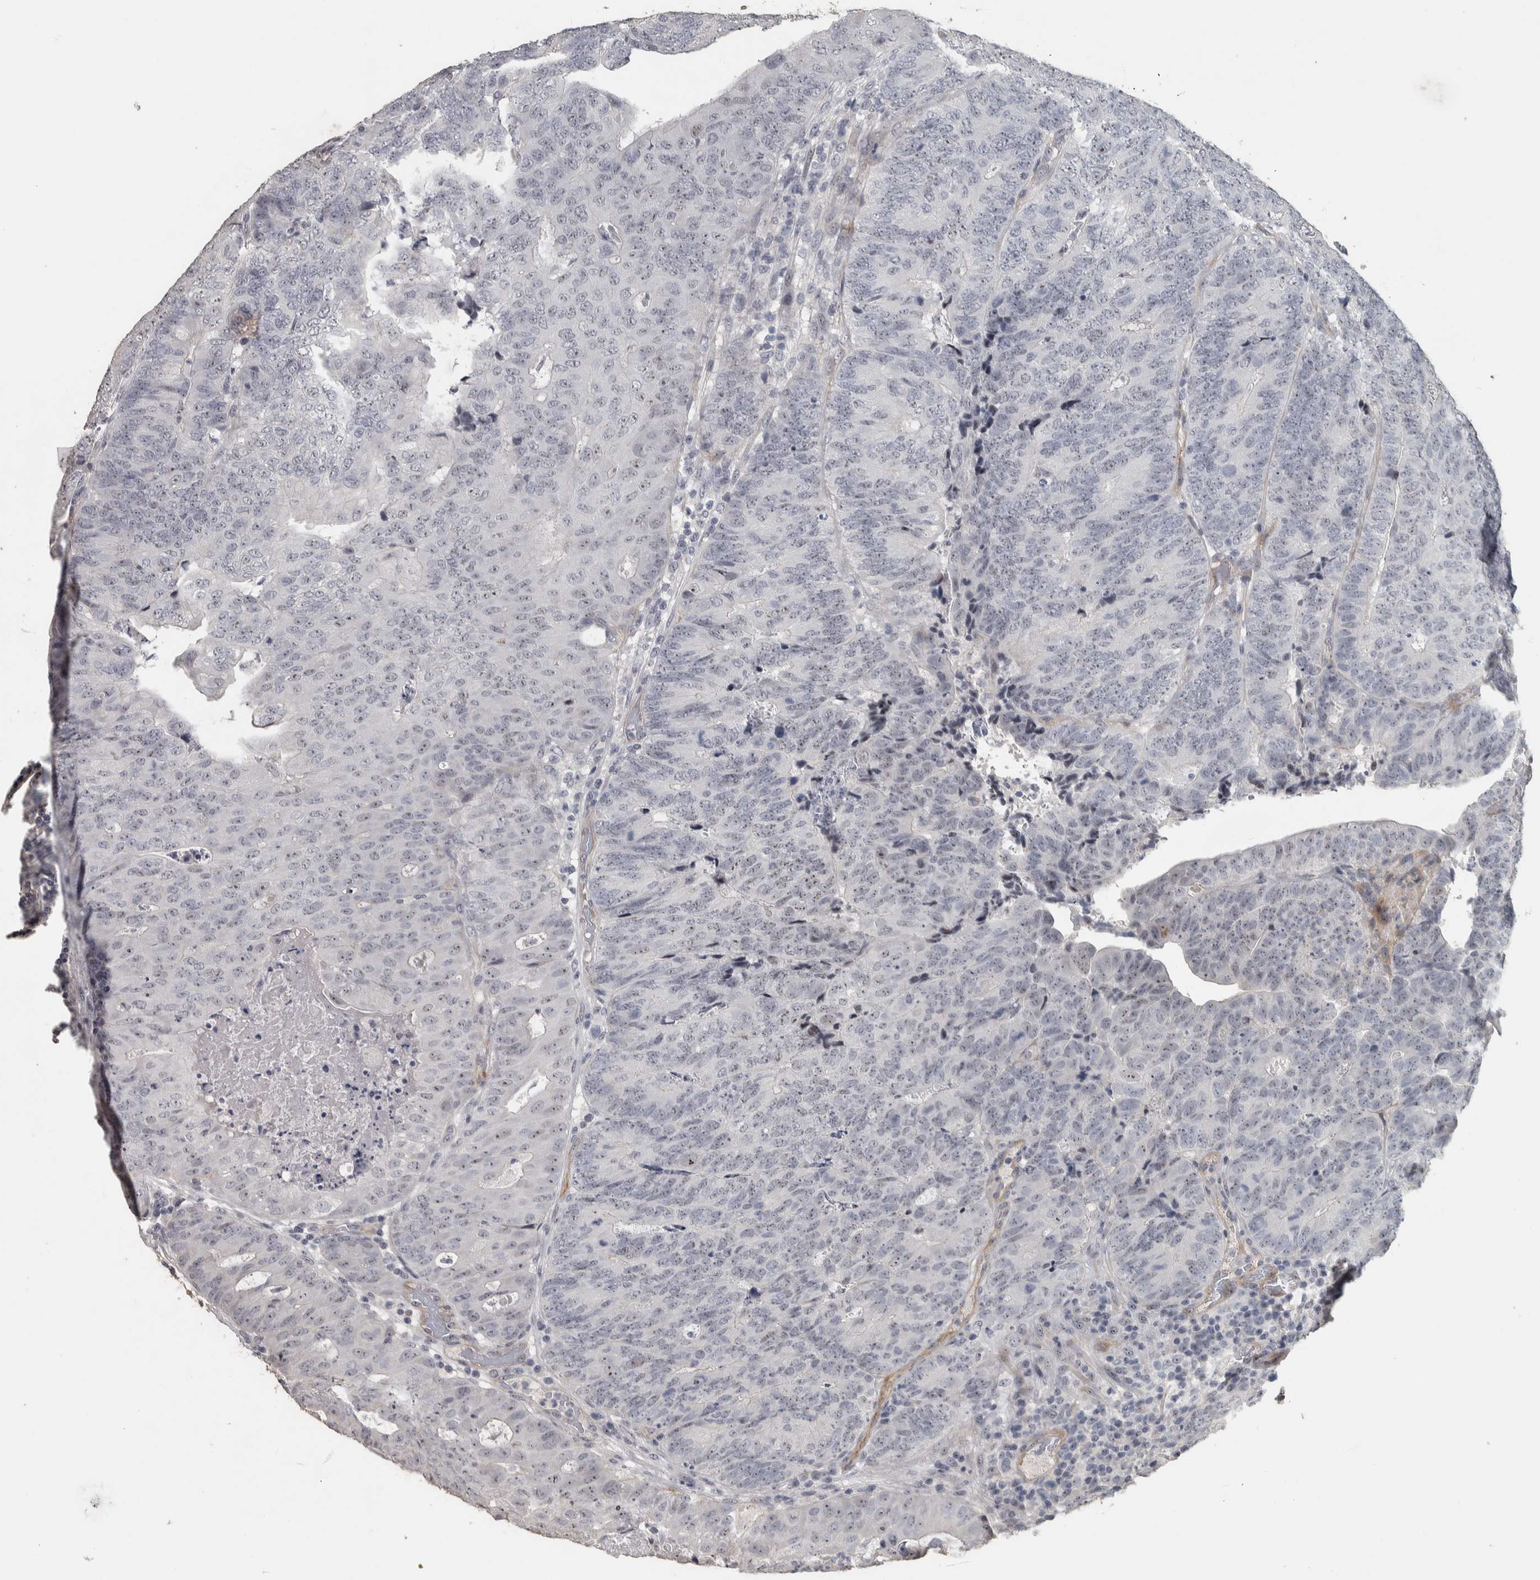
{"staining": {"intensity": "weak", "quantity": "25%-75%", "location": "nuclear"}, "tissue": "colorectal cancer", "cell_type": "Tumor cells", "image_type": "cancer", "snomed": [{"axis": "morphology", "description": "Adenocarcinoma, NOS"}, {"axis": "topography", "description": "Colon"}], "caption": "This is an image of immunohistochemistry (IHC) staining of adenocarcinoma (colorectal), which shows weak staining in the nuclear of tumor cells.", "gene": "DCAF10", "patient": {"sex": "female", "age": 67}}